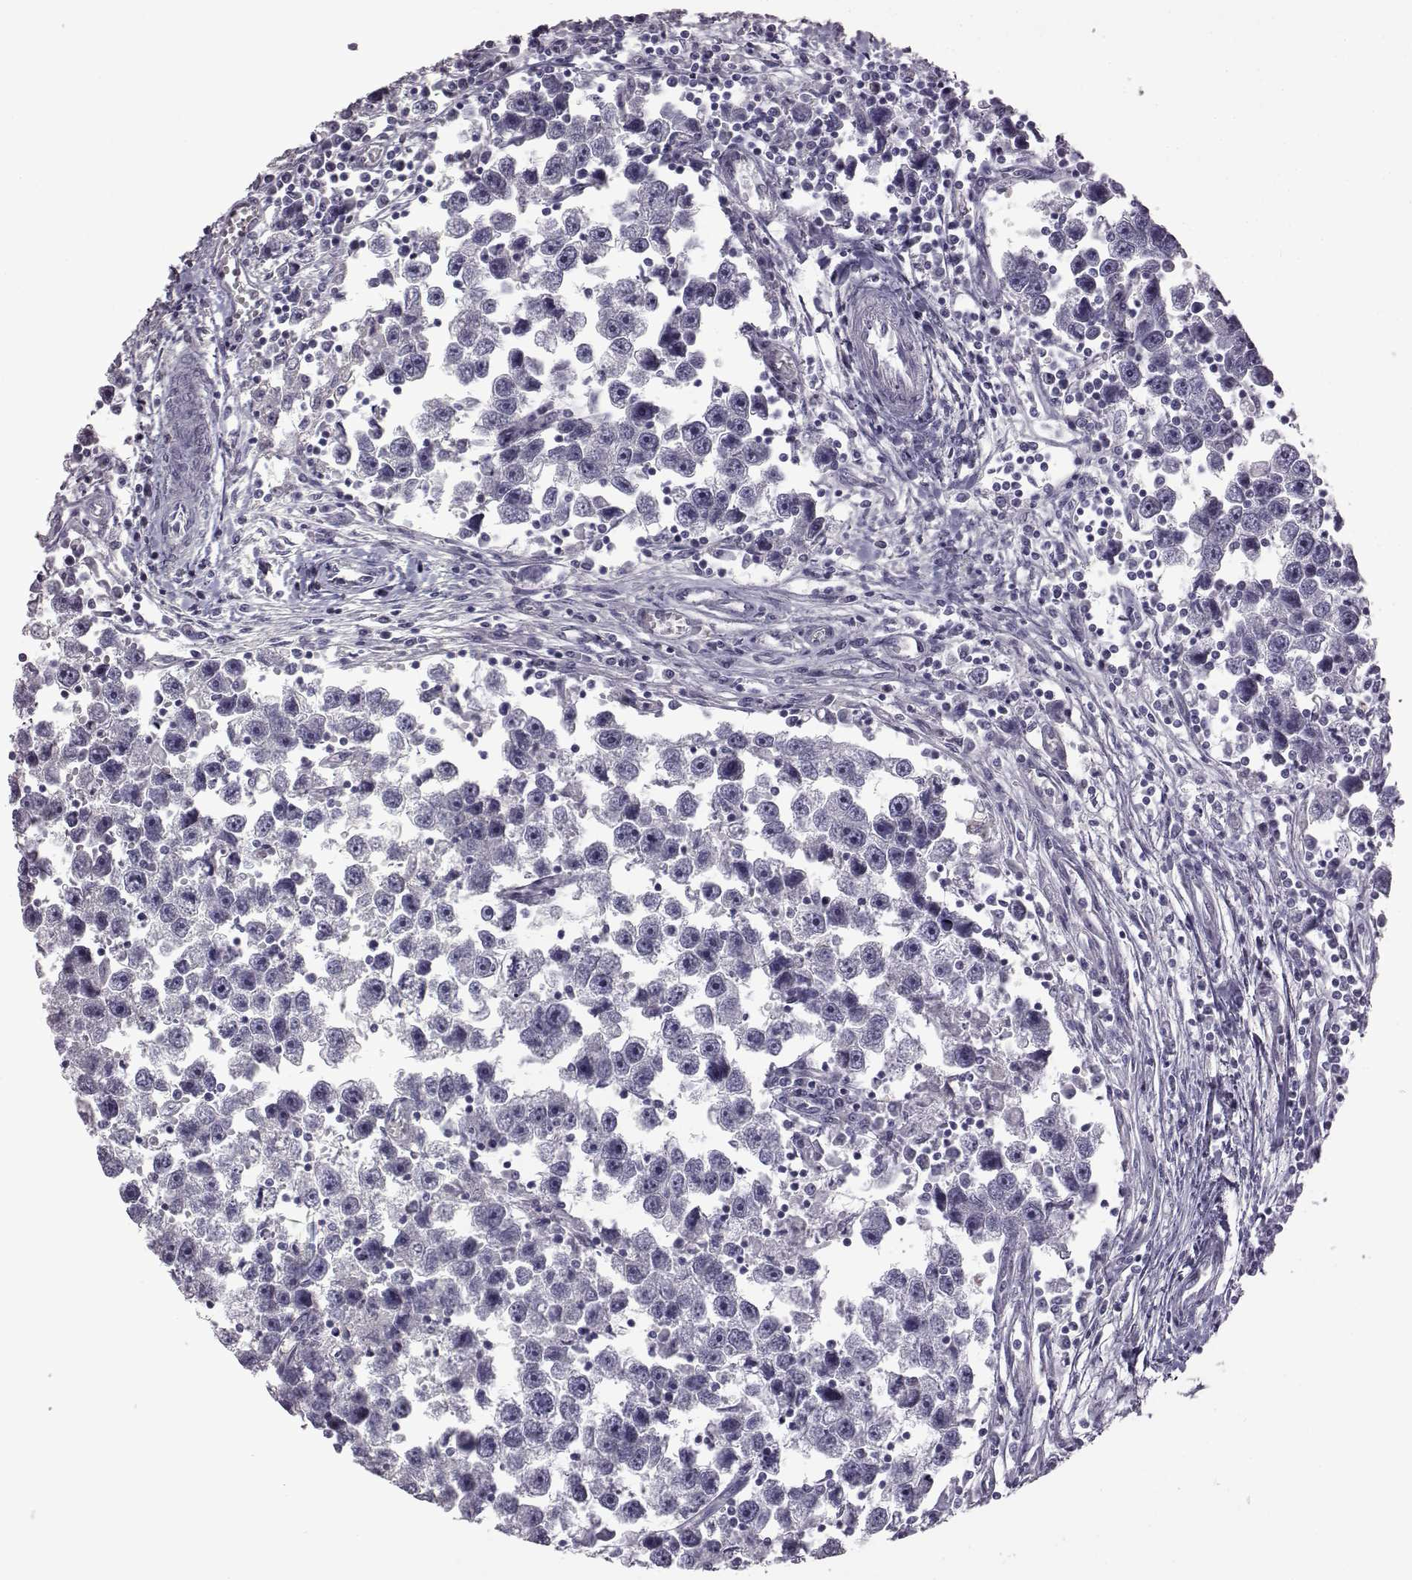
{"staining": {"intensity": "negative", "quantity": "none", "location": "none"}, "tissue": "testis cancer", "cell_type": "Tumor cells", "image_type": "cancer", "snomed": [{"axis": "morphology", "description": "Seminoma, NOS"}, {"axis": "topography", "description": "Testis"}], "caption": "Photomicrograph shows no significant protein positivity in tumor cells of testis seminoma. The staining was performed using DAB (3,3'-diaminobenzidine) to visualize the protein expression in brown, while the nuclei were stained in blue with hematoxylin (Magnification: 20x).", "gene": "PRR9", "patient": {"sex": "male", "age": 30}}